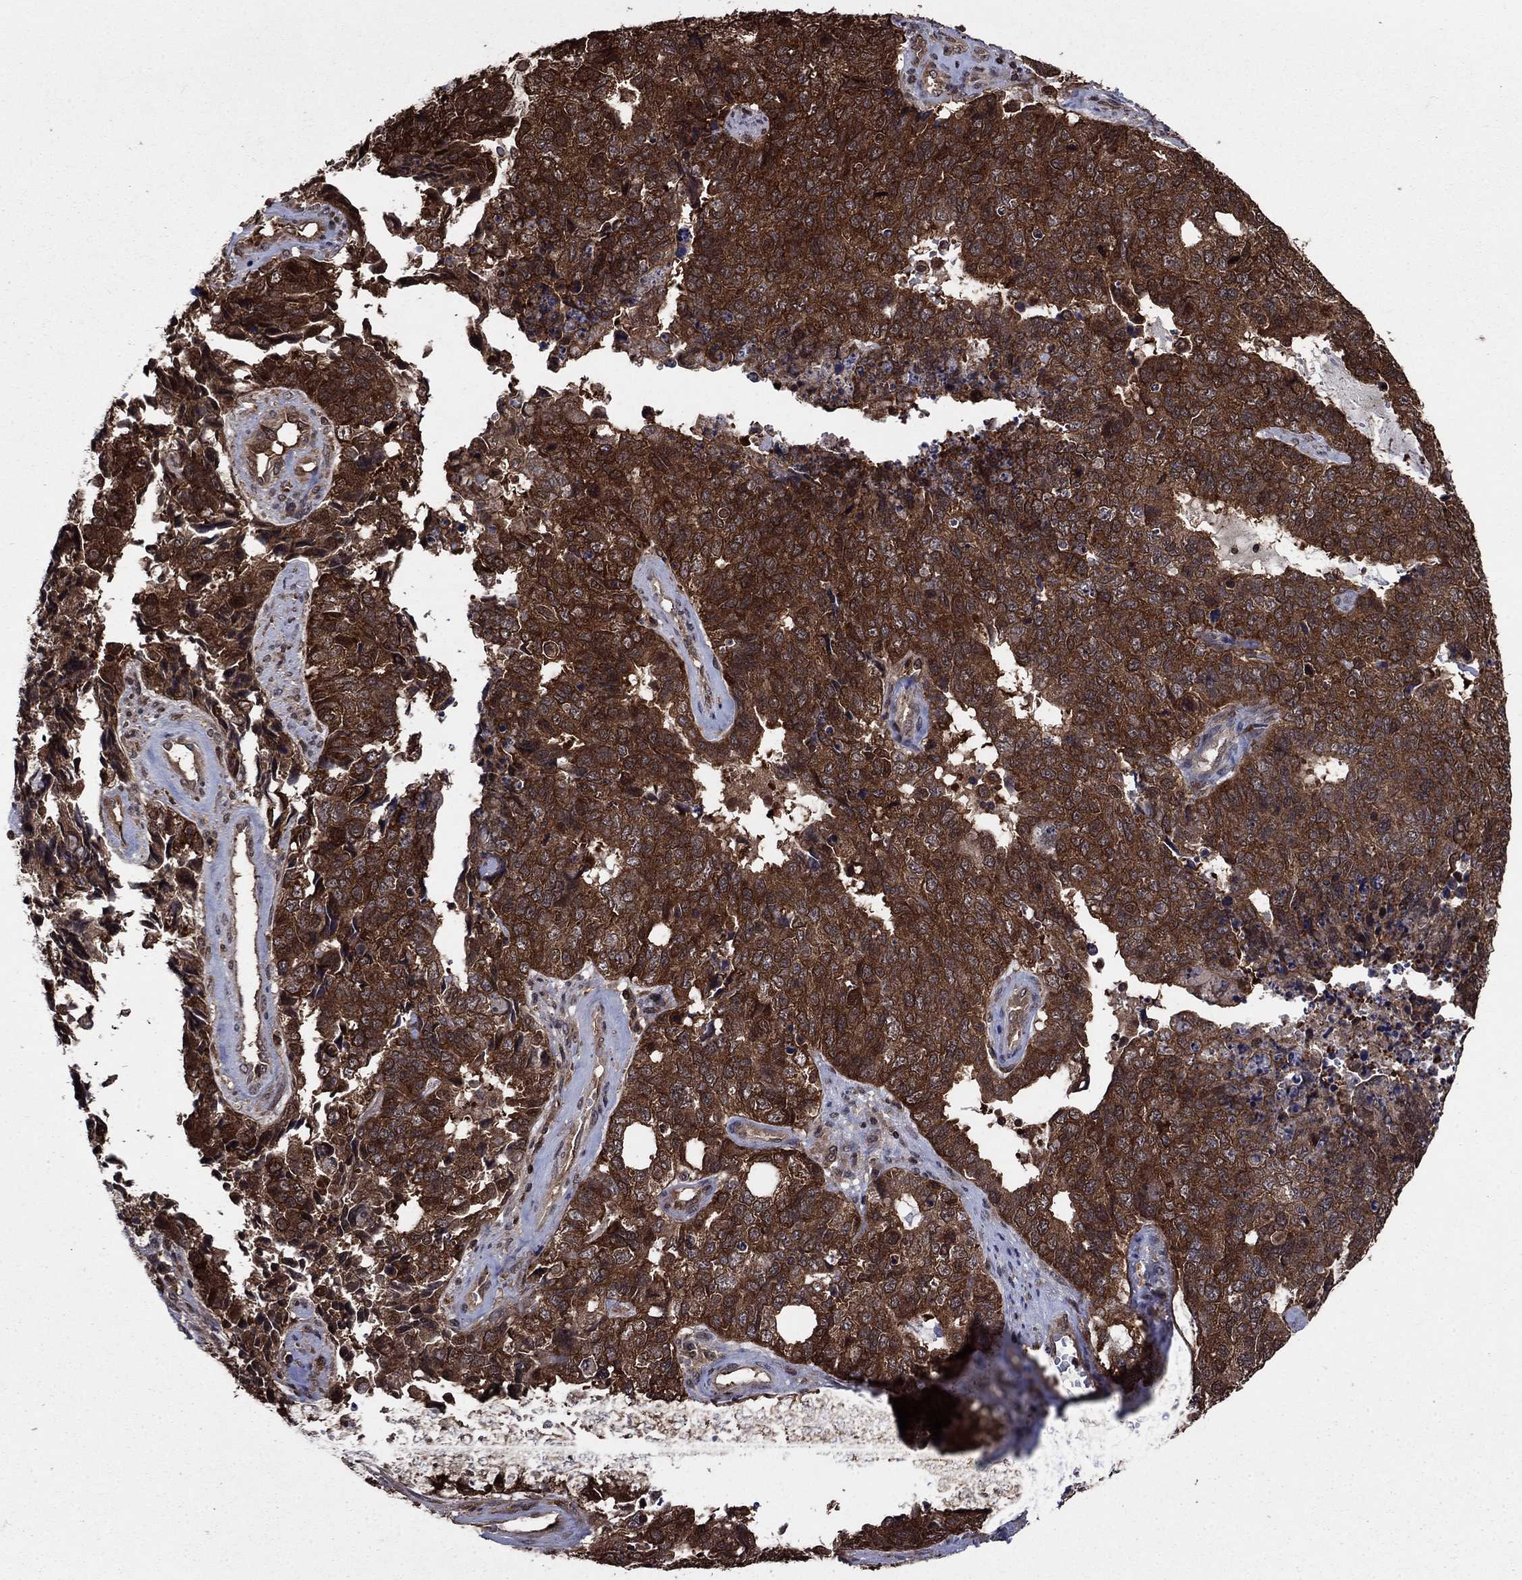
{"staining": {"intensity": "strong", "quantity": ">75%", "location": "cytoplasmic/membranous"}, "tissue": "cervical cancer", "cell_type": "Tumor cells", "image_type": "cancer", "snomed": [{"axis": "morphology", "description": "Squamous cell carcinoma, NOS"}, {"axis": "topography", "description": "Cervix"}], "caption": "Tumor cells display strong cytoplasmic/membranous expression in about >75% of cells in squamous cell carcinoma (cervical).", "gene": "CACYBP", "patient": {"sex": "female", "age": 63}}